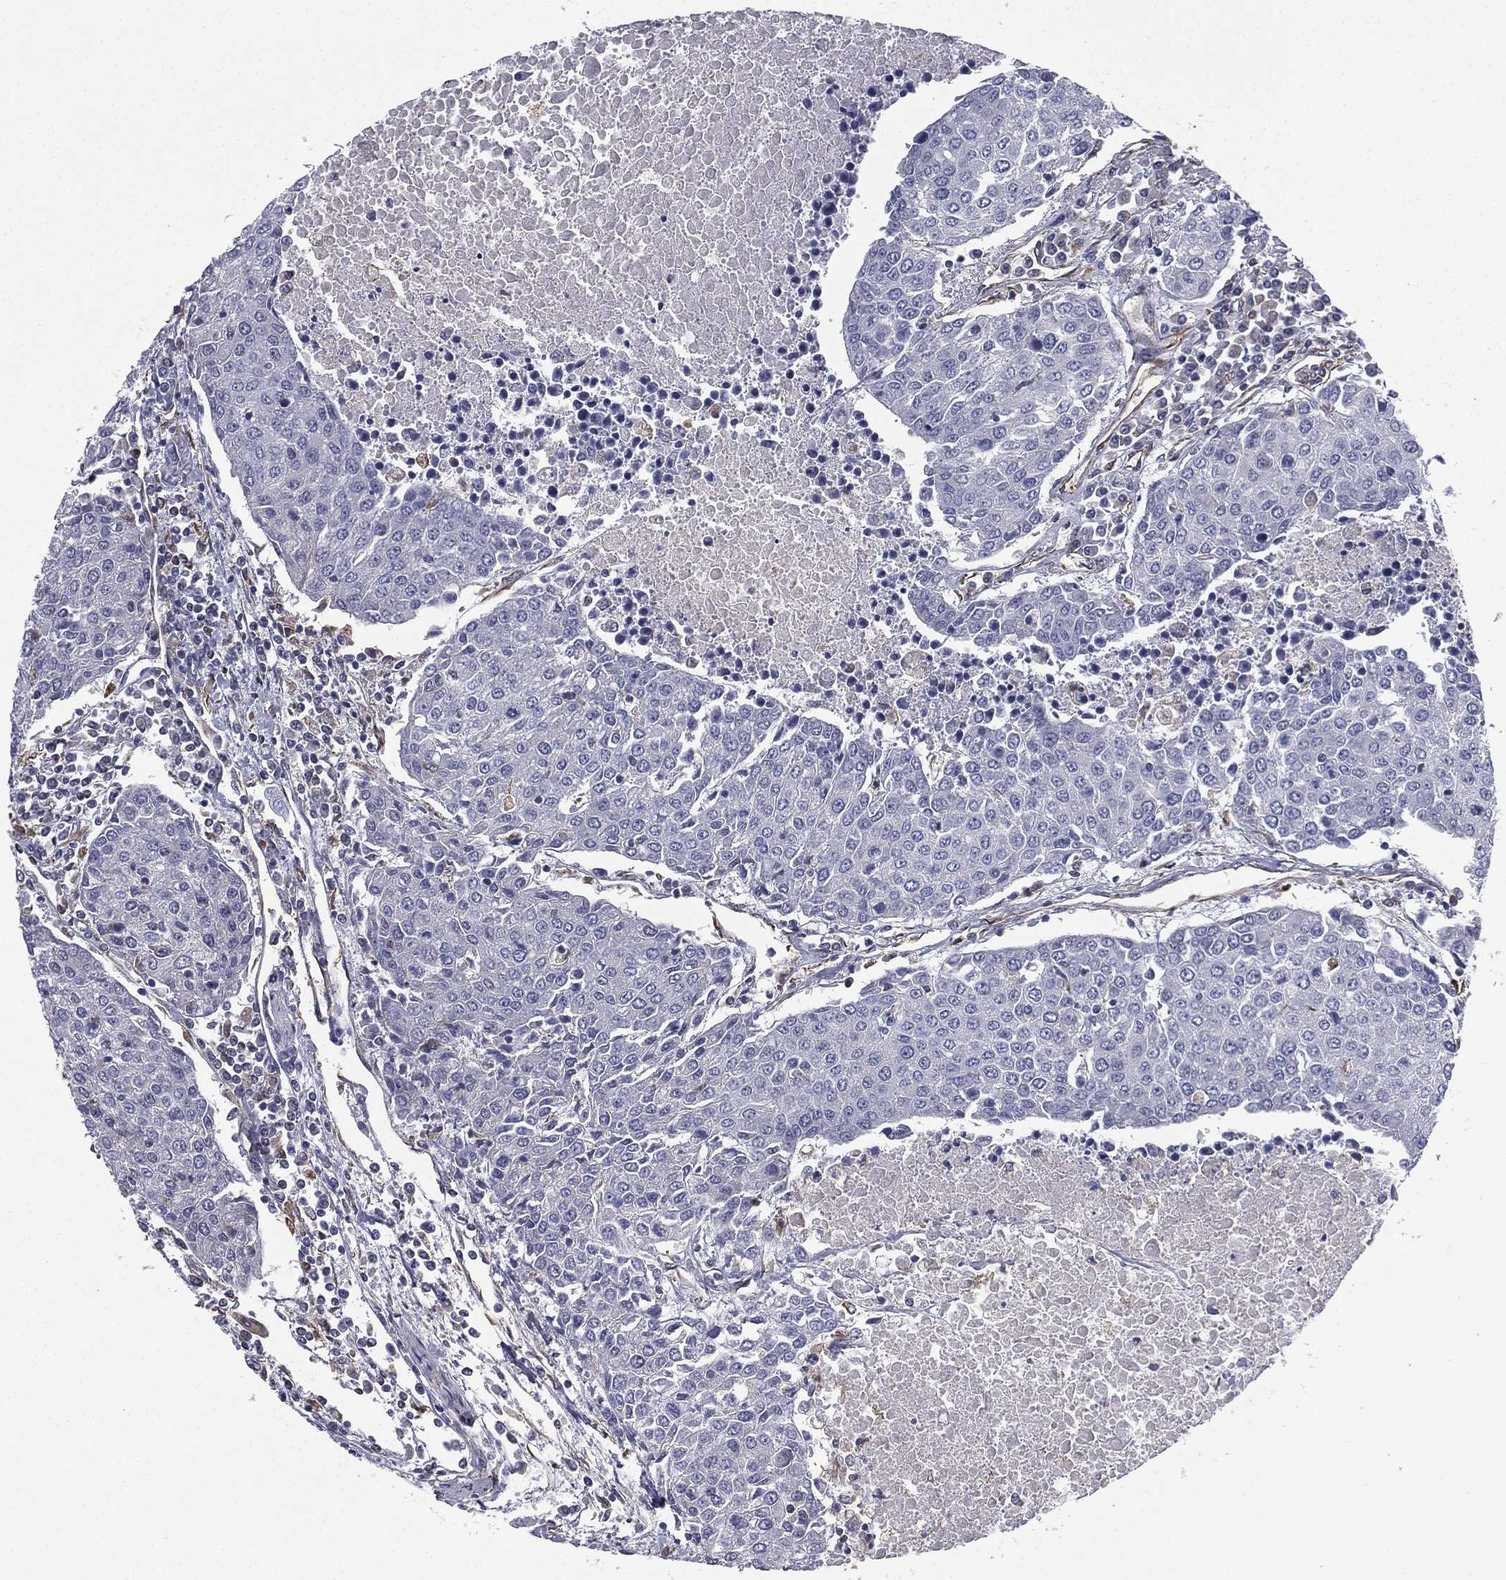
{"staining": {"intensity": "negative", "quantity": "none", "location": "none"}, "tissue": "urothelial cancer", "cell_type": "Tumor cells", "image_type": "cancer", "snomed": [{"axis": "morphology", "description": "Urothelial carcinoma, High grade"}, {"axis": "topography", "description": "Urinary bladder"}], "caption": "Image shows no protein staining in tumor cells of high-grade urothelial carcinoma tissue.", "gene": "SCUBE1", "patient": {"sex": "female", "age": 85}}